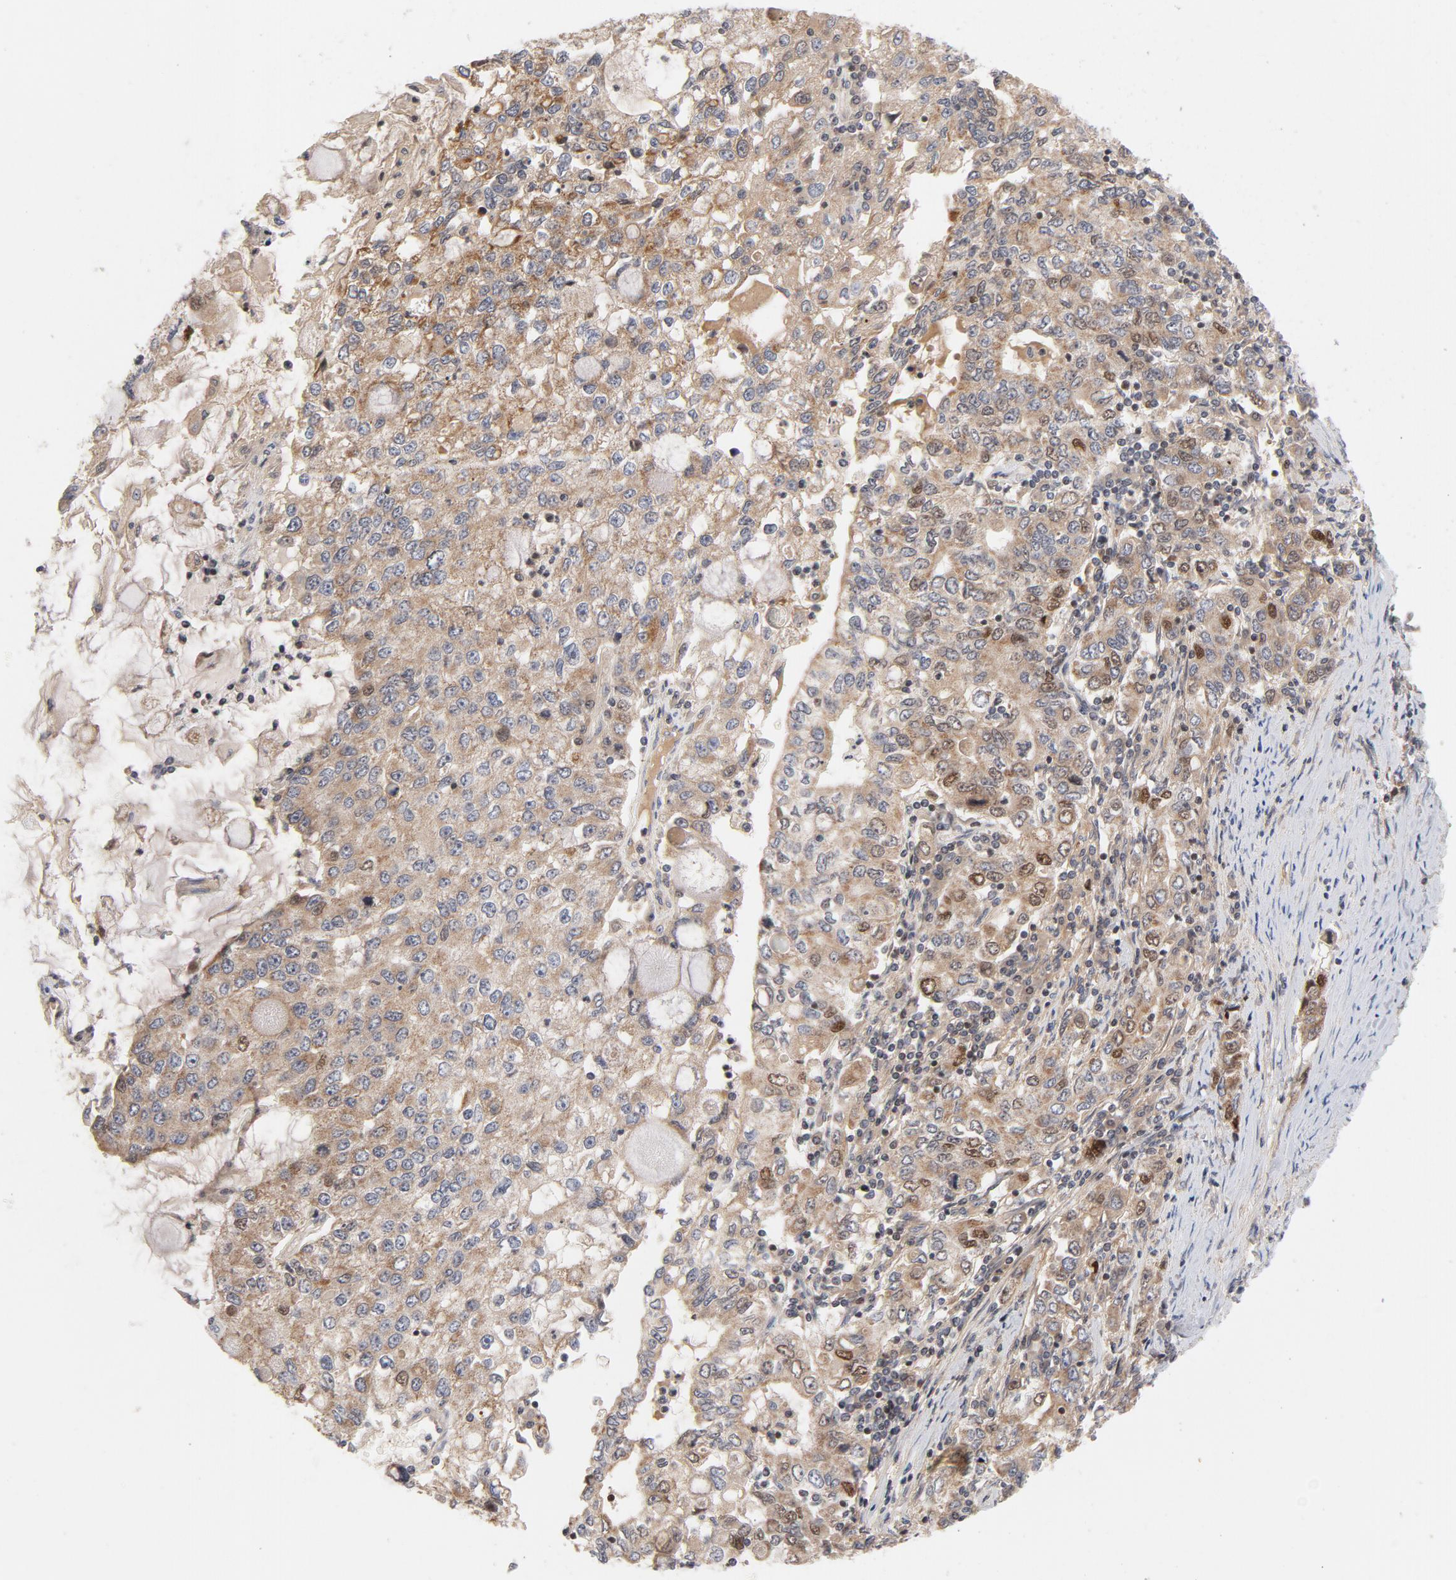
{"staining": {"intensity": "moderate", "quantity": ">75%", "location": "cytoplasmic/membranous"}, "tissue": "stomach cancer", "cell_type": "Tumor cells", "image_type": "cancer", "snomed": [{"axis": "morphology", "description": "Adenocarcinoma, NOS"}, {"axis": "topography", "description": "Stomach, lower"}], "caption": "Immunohistochemistry (DAB) staining of stomach cancer displays moderate cytoplasmic/membranous protein expression in approximately >75% of tumor cells.", "gene": "DNAAF2", "patient": {"sex": "female", "age": 72}}